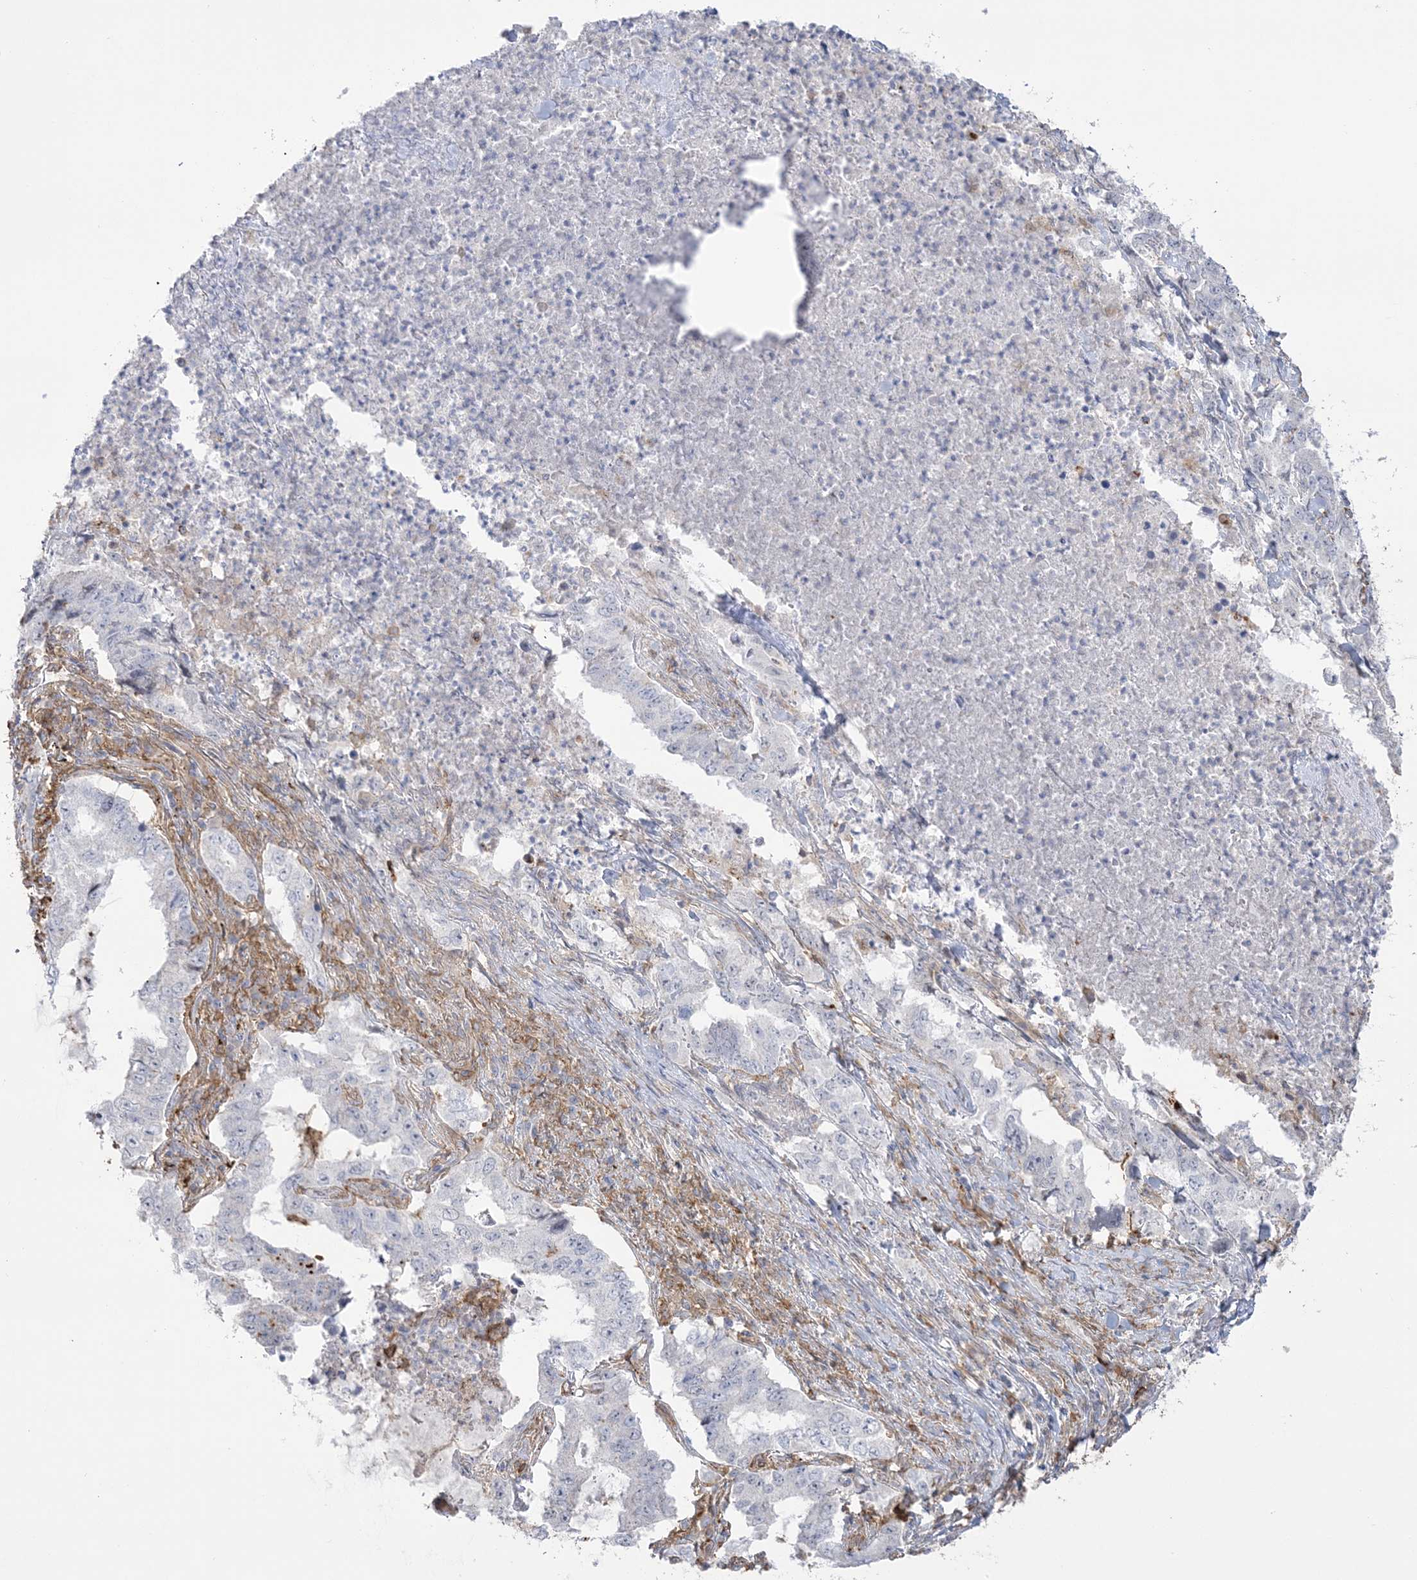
{"staining": {"intensity": "negative", "quantity": "none", "location": "none"}, "tissue": "lung cancer", "cell_type": "Tumor cells", "image_type": "cancer", "snomed": [{"axis": "morphology", "description": "Adenocarcinoma, NOS"}, {"axis": "topography", "description": "Lung"}], "caption": "High power microscopy micrograph of an immunohistochemistry image of lung cancer, revealing no significant staining in tumor cells.", "gene": "HAAO", "patient": {"sex": "female", "age": 51}}